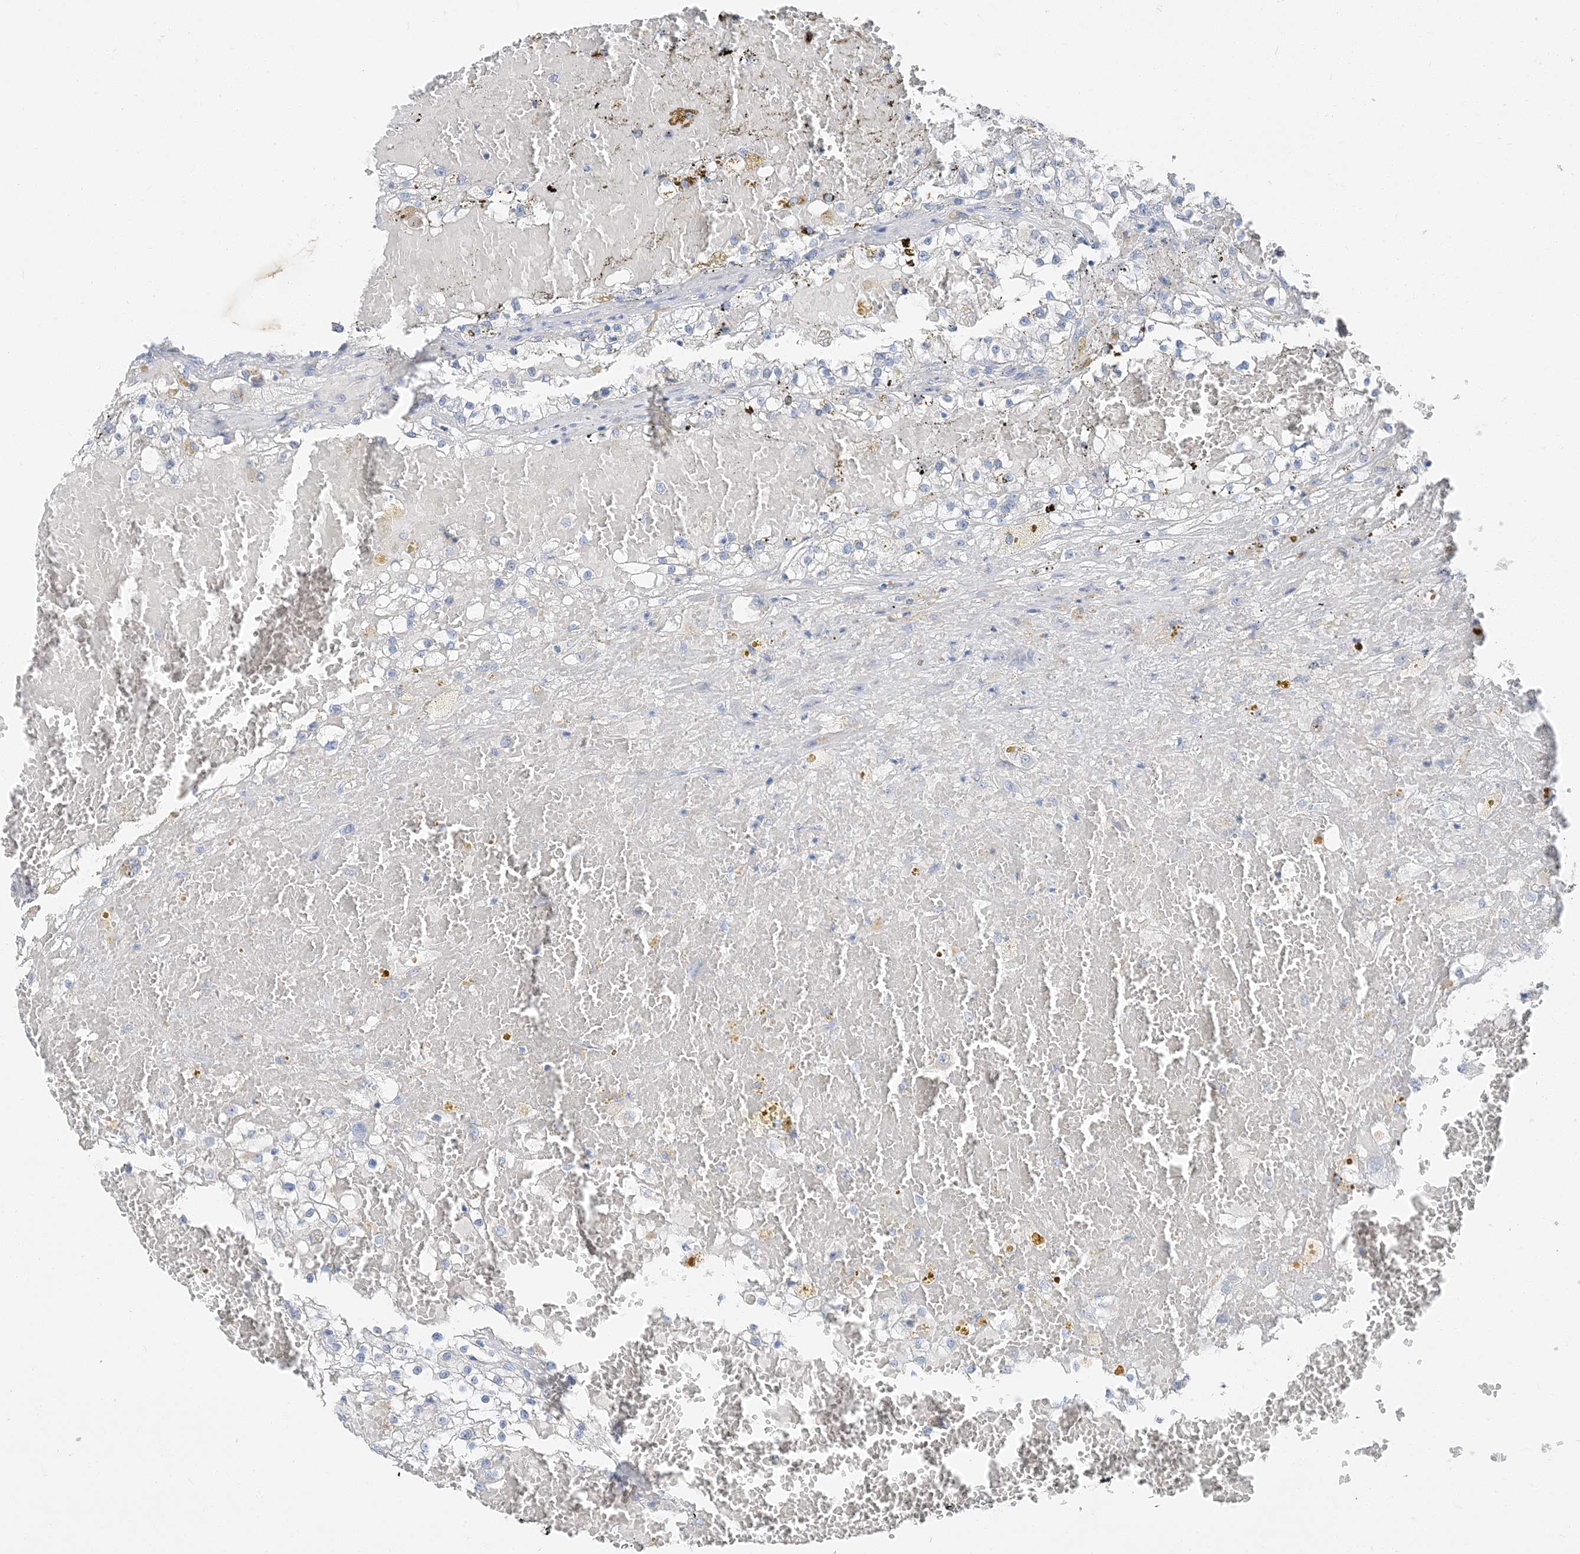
{"staining": {"intensity": "negative", "quantity": "none", "location": "none"}, "tissue": "renal cancer", "cell_type": "Tumor cells", "image_type": "cancer", "snomed": [{"axis": "morphology", "description": "Normal tissue, NOS"}, {"axis": "morphology", "description": "Adenocarcinoma, NOS"}, {"axis": "topography", "description": "Kidney"}], "caption": "IHC of renal adenocarcinoma reveals no expression in tumor cells. (Stains: DAB (3,3'-diaminobenzidine) immunohistochemistry (IHC) with hematoxylin counter stain, Microscopy: brightfield microscopy at high magnification).", "gene": "NCOA7", "patient": {"sex": "male", "age": 68}}